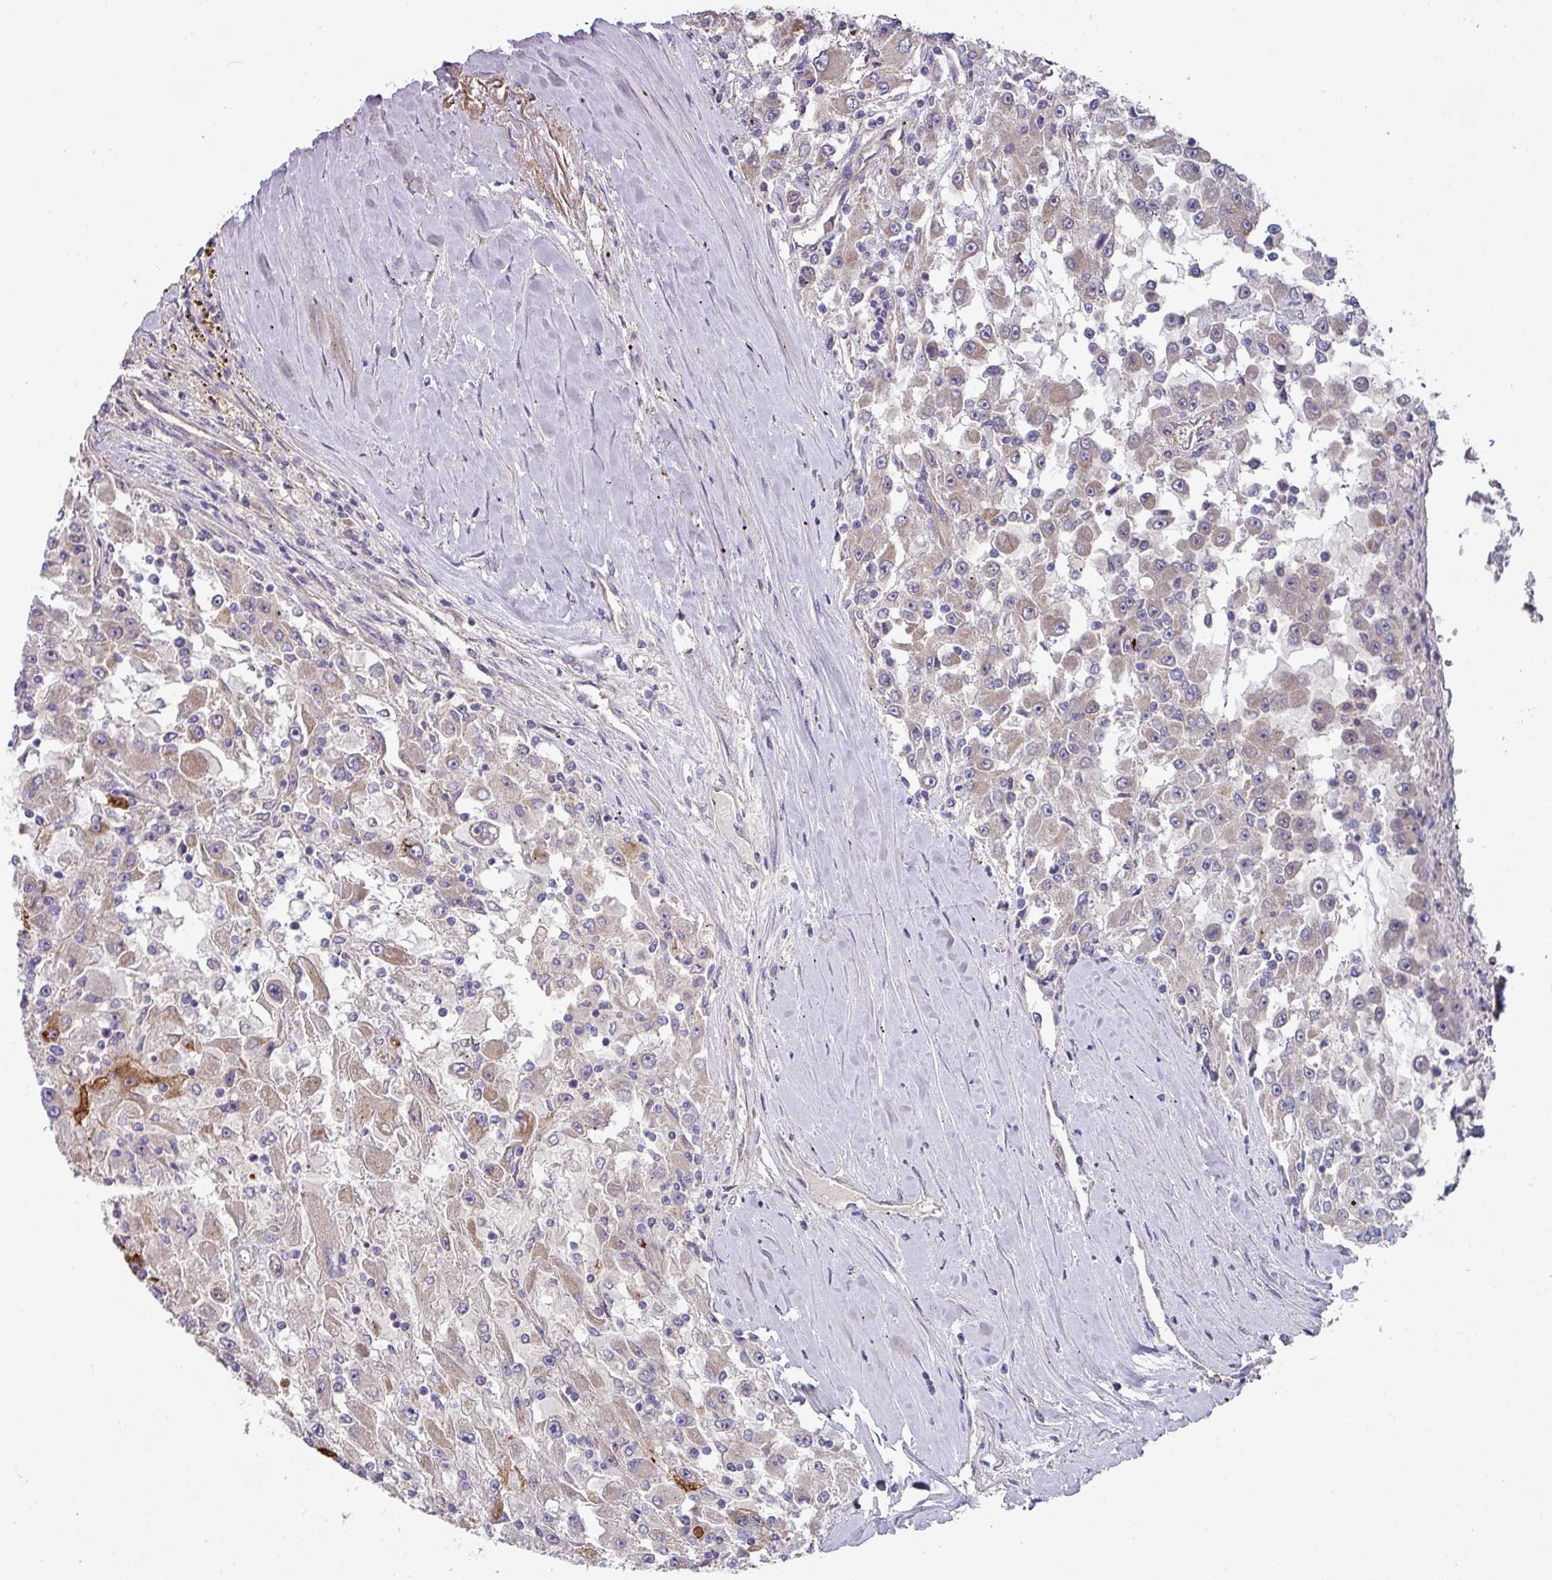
{"staining": {"intensity": "weak", "quantity": "25%-75%", "location": "cytoplasmic/membranous"}, "tissue": "renal cancer", "cell_type": "Tumor cells", "image_type": "cancer", "snomed": [{"axis": "morphology", "description": "Adenocarcinoma, NOS"}, {"axis": "topography", "description": "Kidney"}], "caption": "Renal cancer (adenocarcinoma) stained with a brown dye demonstrates weak cytoplasmic/membranous positive positivity in approximately 25%-75% of tumor cells.", "gene": "DCAF12L2", "patient": {"sex": "female", "age": 67}}